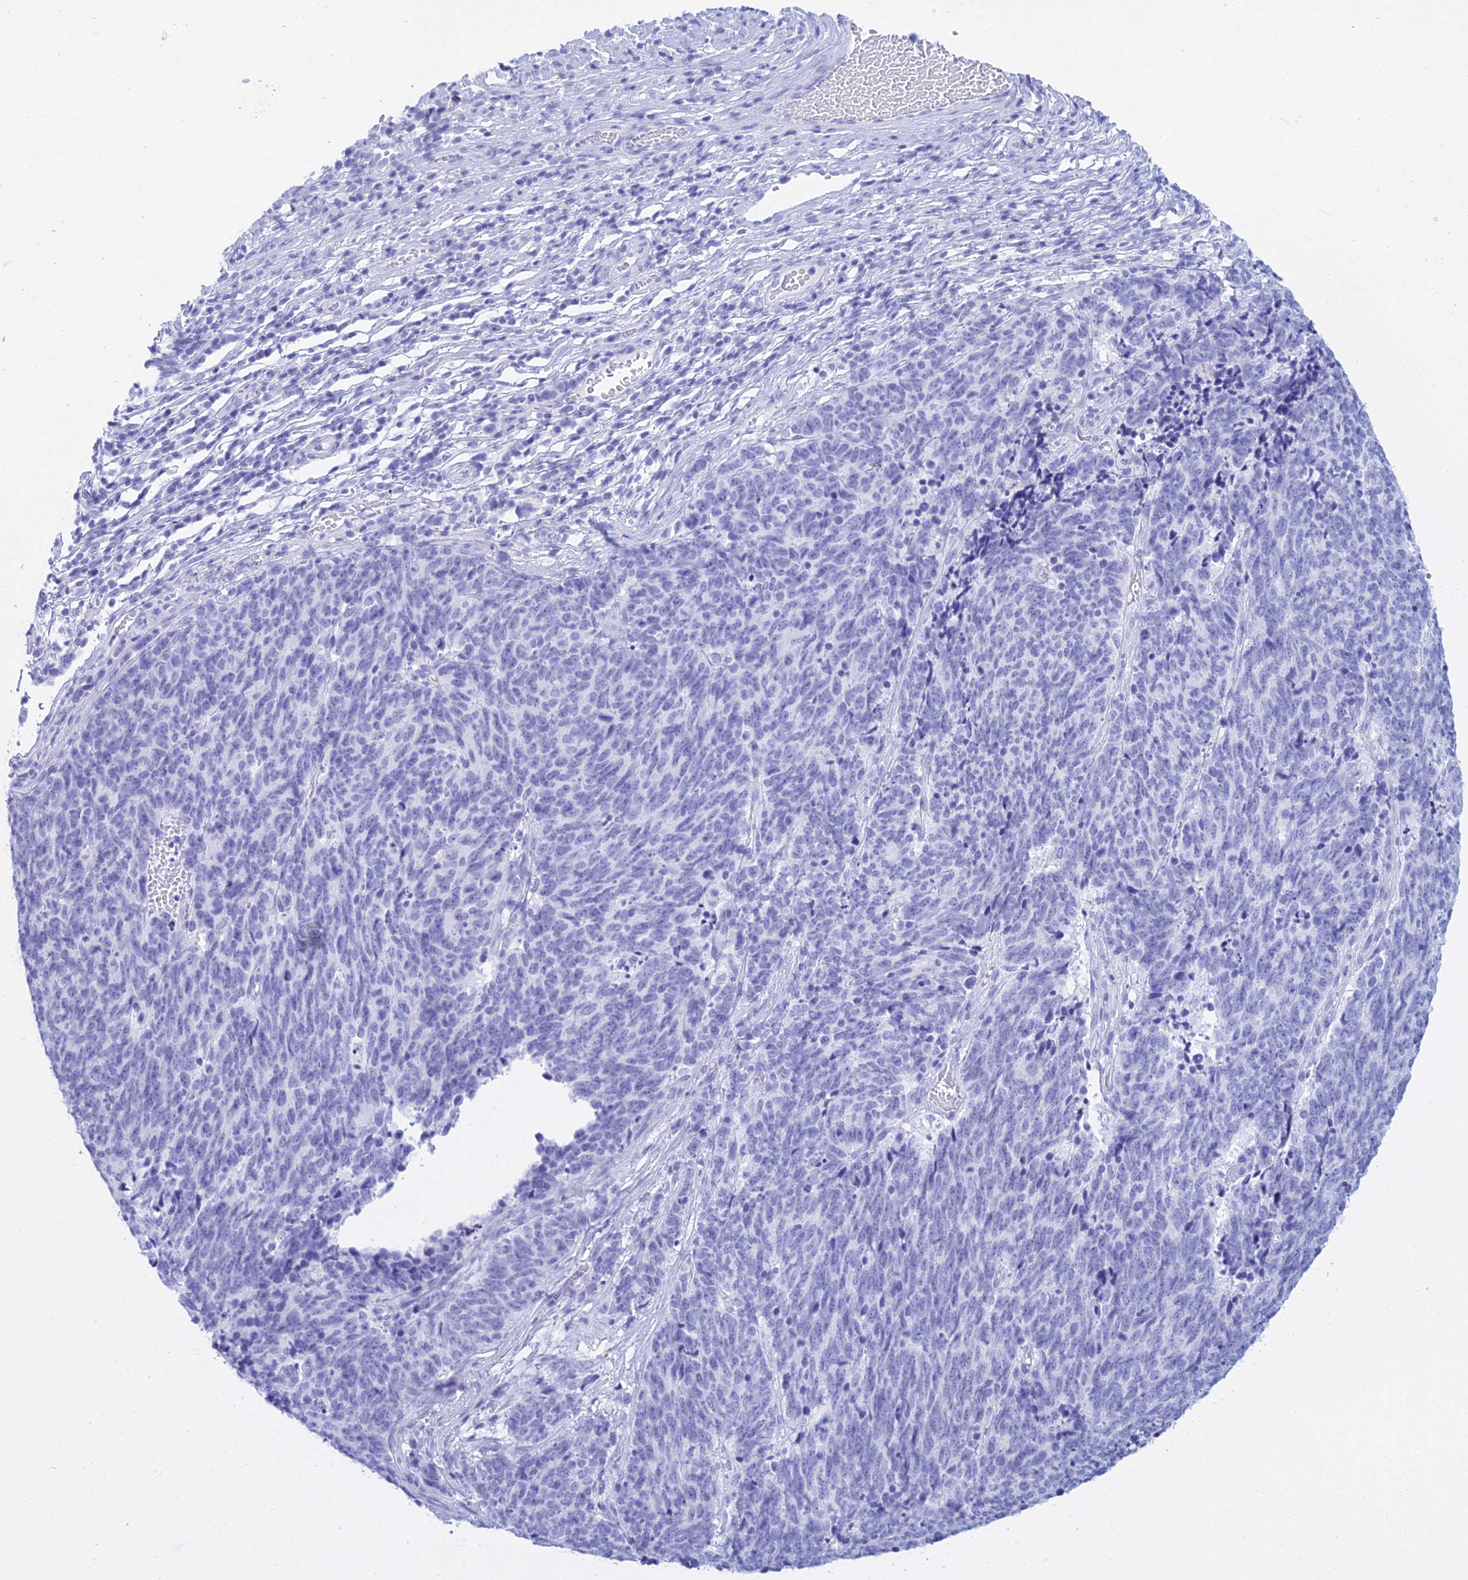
{"staining": {"intensity": "negative", "quantity": "none", "location": "none"}, "tissue": "cervical cancer", "cell_type": "Tumor cells", "image_type": "cancer", "snomed": [{"axis": "morphology", "description": "Squamous cell carcinoma, NOS"}, {"axis": "topography", "description": "Cervix"}], "caption": "Tumor cells are negative for brown protein staining in squamous cell carcinoma (cervical). The staining is performed using DAB (3,3'-diaminobenzidine) brown chromogen with nuclei counter-stained in using hematoxylin.", "gene": "PATE4", "patient": {"sex": "female", "age": 29}}